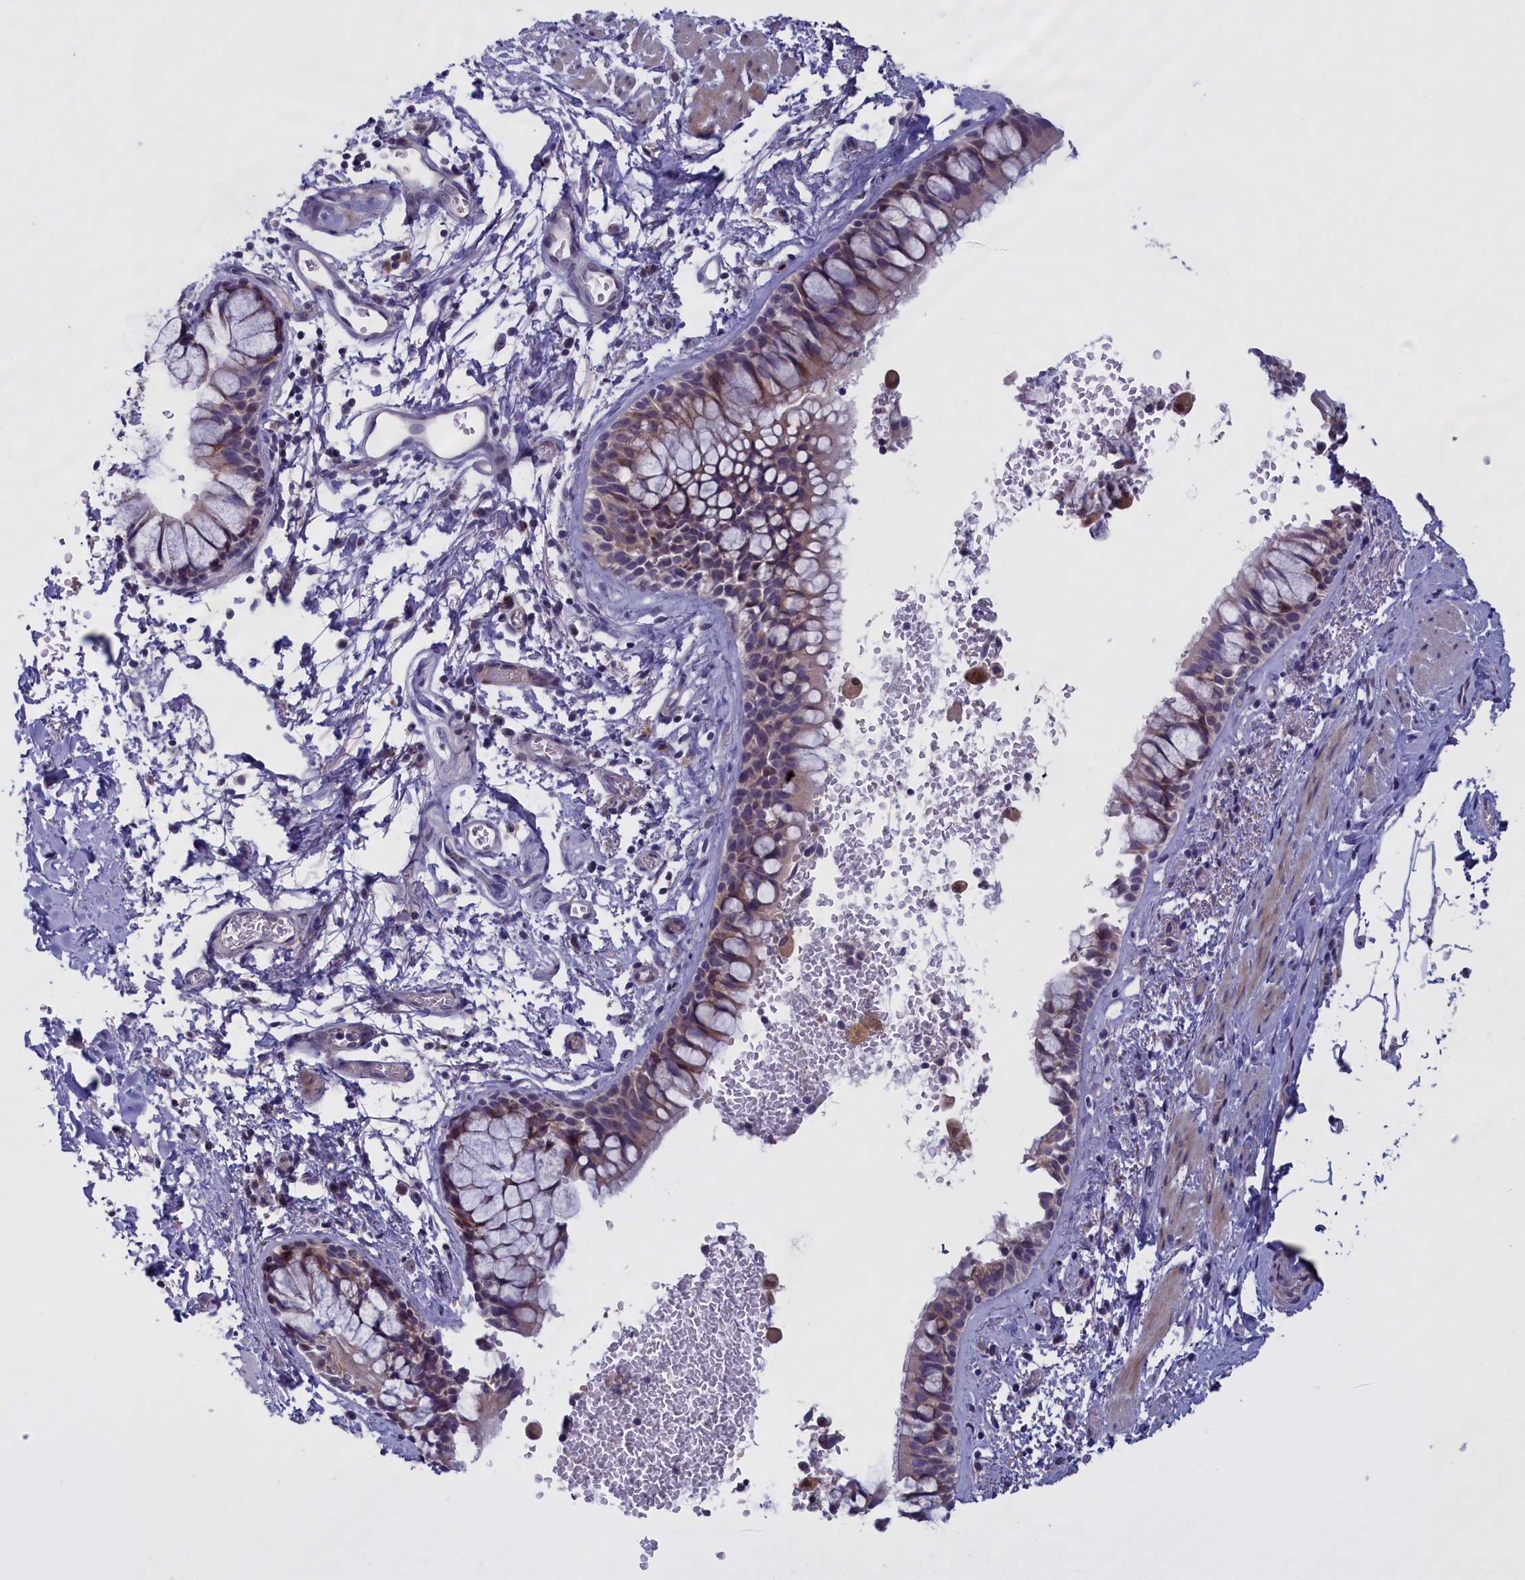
{"staining": {"intensity": "weak", "quantity": "<25%", "location": "cytoplasmic/membranous"}, "tissue": "bronchus", "cell_type": "Respiratory epithelial cells", "image_type": "normal", "snomed": [{"axis": "morphology", "description": "Normal tissue, NOS"}, {"axis": "morphology", "description": "Inflammation, NOS"}, {"axis": "topography", "description": "Cartilage tissue"}, {"axis": "topography", "description": "Bronchus"}, {"axis": "topography", "description": "Lung"}], "caption": "Immunohistochemical staining of benign bronchus demonstrates no significant positivity in respiratory epithelial cells.", "gene": "IGFALS", "patient": {"sex": "female", "age": 64}}